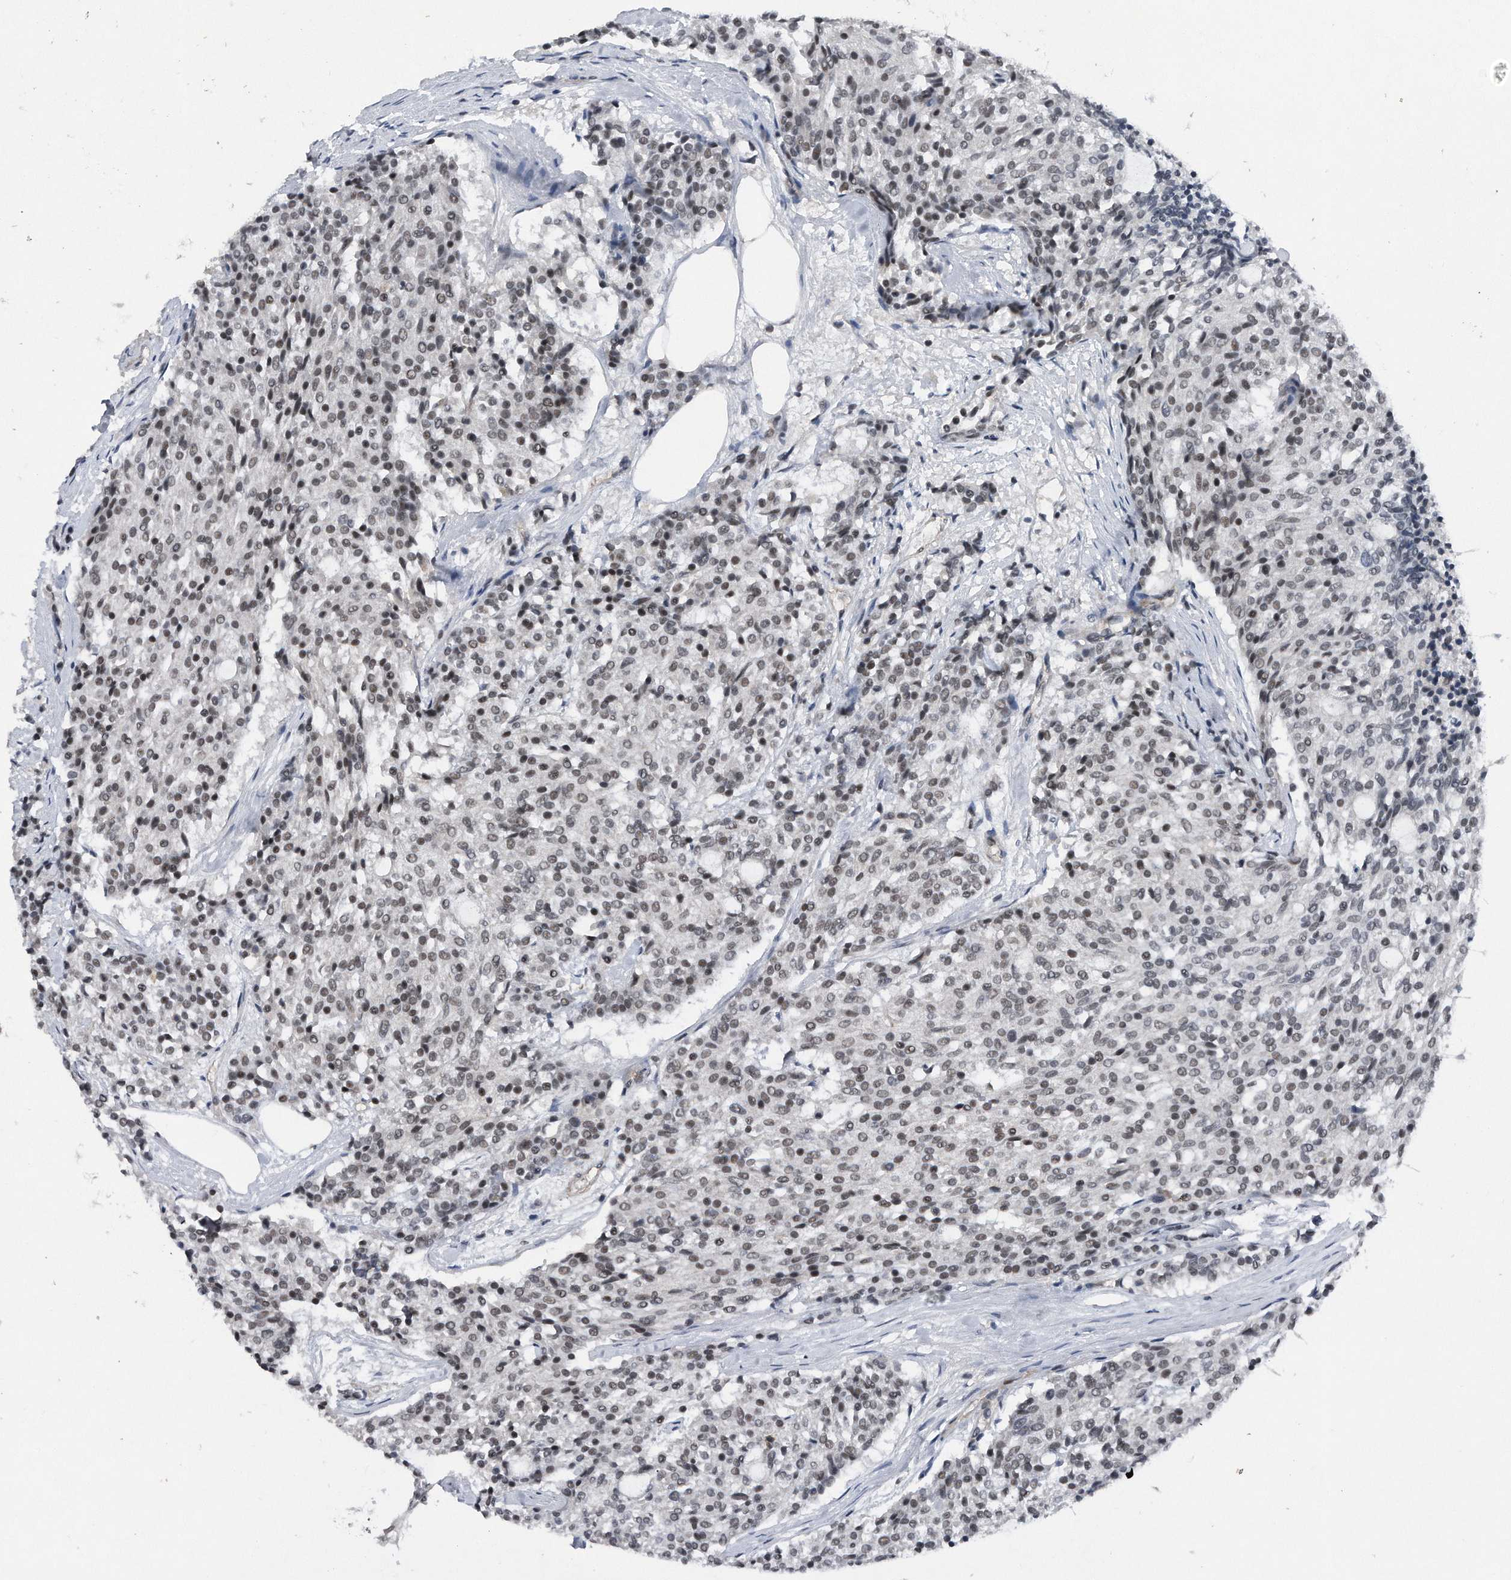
{"staining": {"intensity": "weak", "quantity": "25%-75%", "location": "nuclear"}, "tissue": "carcinoid", "cell_type": "Tumor cells", "image_type": "cancer", "snomed": [{"axis": "morphology", "description": "Carcinoid, malignant, NOS"}, {"axis": "topography", "description": "Pancreas"}], "caption": "Immunohistochemistry (IHC) micrograph of human carcinoid stained for a protein (brown), which demonstrates low levels of weak nuclear positivity in approximately 25%-75% of tumor cells.", "gene": "VIRMA", "patient": {"sex": "female", "age": 54}}